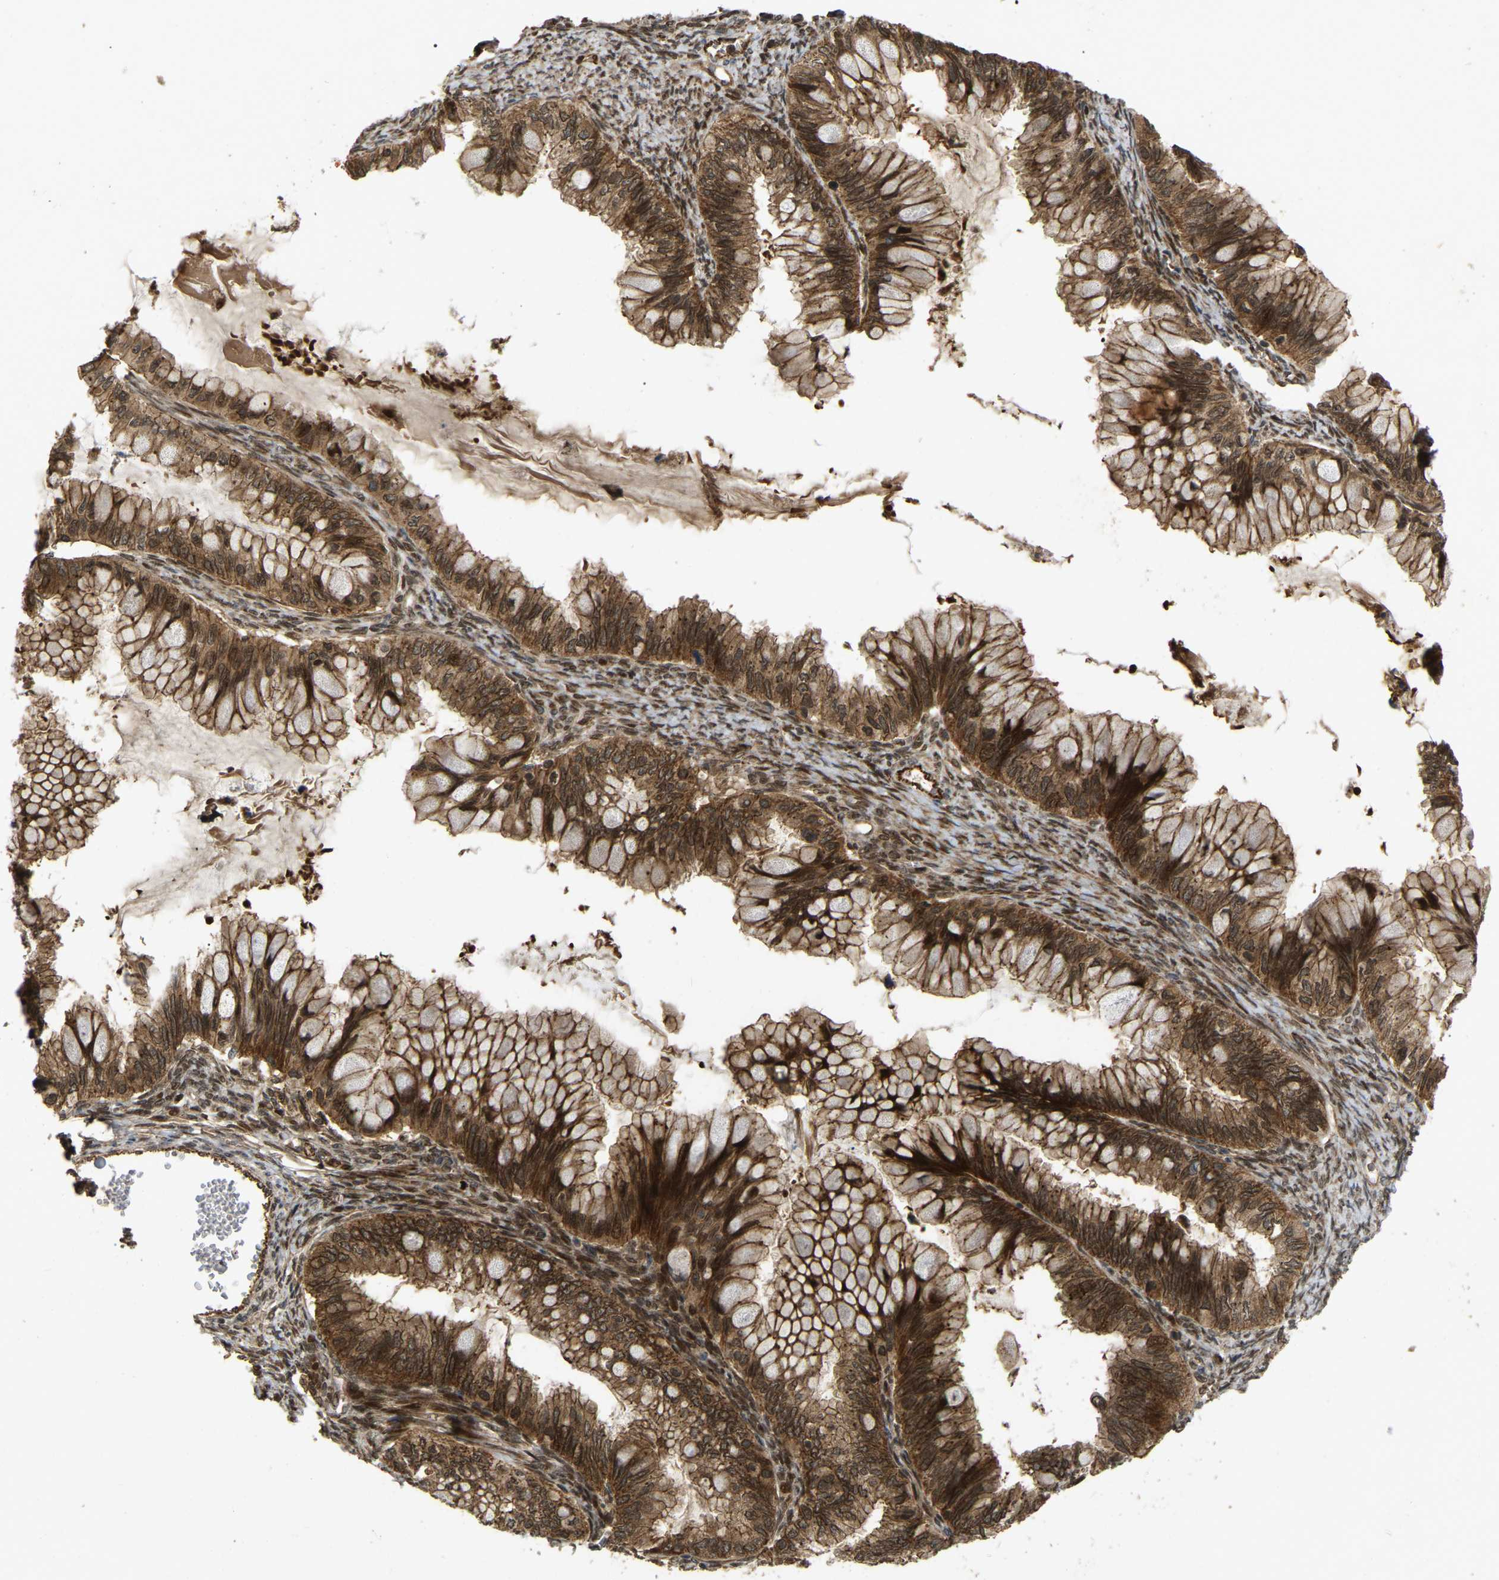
{"staining": {"intensity": "strong", "quantity": ">75%", "location": "cytoplasmic/membranous,nuclear"}, "tissue": "ovarian cancer", "cell_type": "Tumor cells", "image_type": "cancer", "snomed": [{"axis": "morphology", "description": "Cystadenocarcinoma, mucinous, NOS"}, {"axis": "topography", "description": "Ovary"}], "caption": "This is an image of IHC staining of ovarian cancer, which shows strong expression in the cytoplasmic/membranous and nuclear of tumor cells.", "gene": "KIAA1549", "patient": {"sex": "female", "age": 80}}